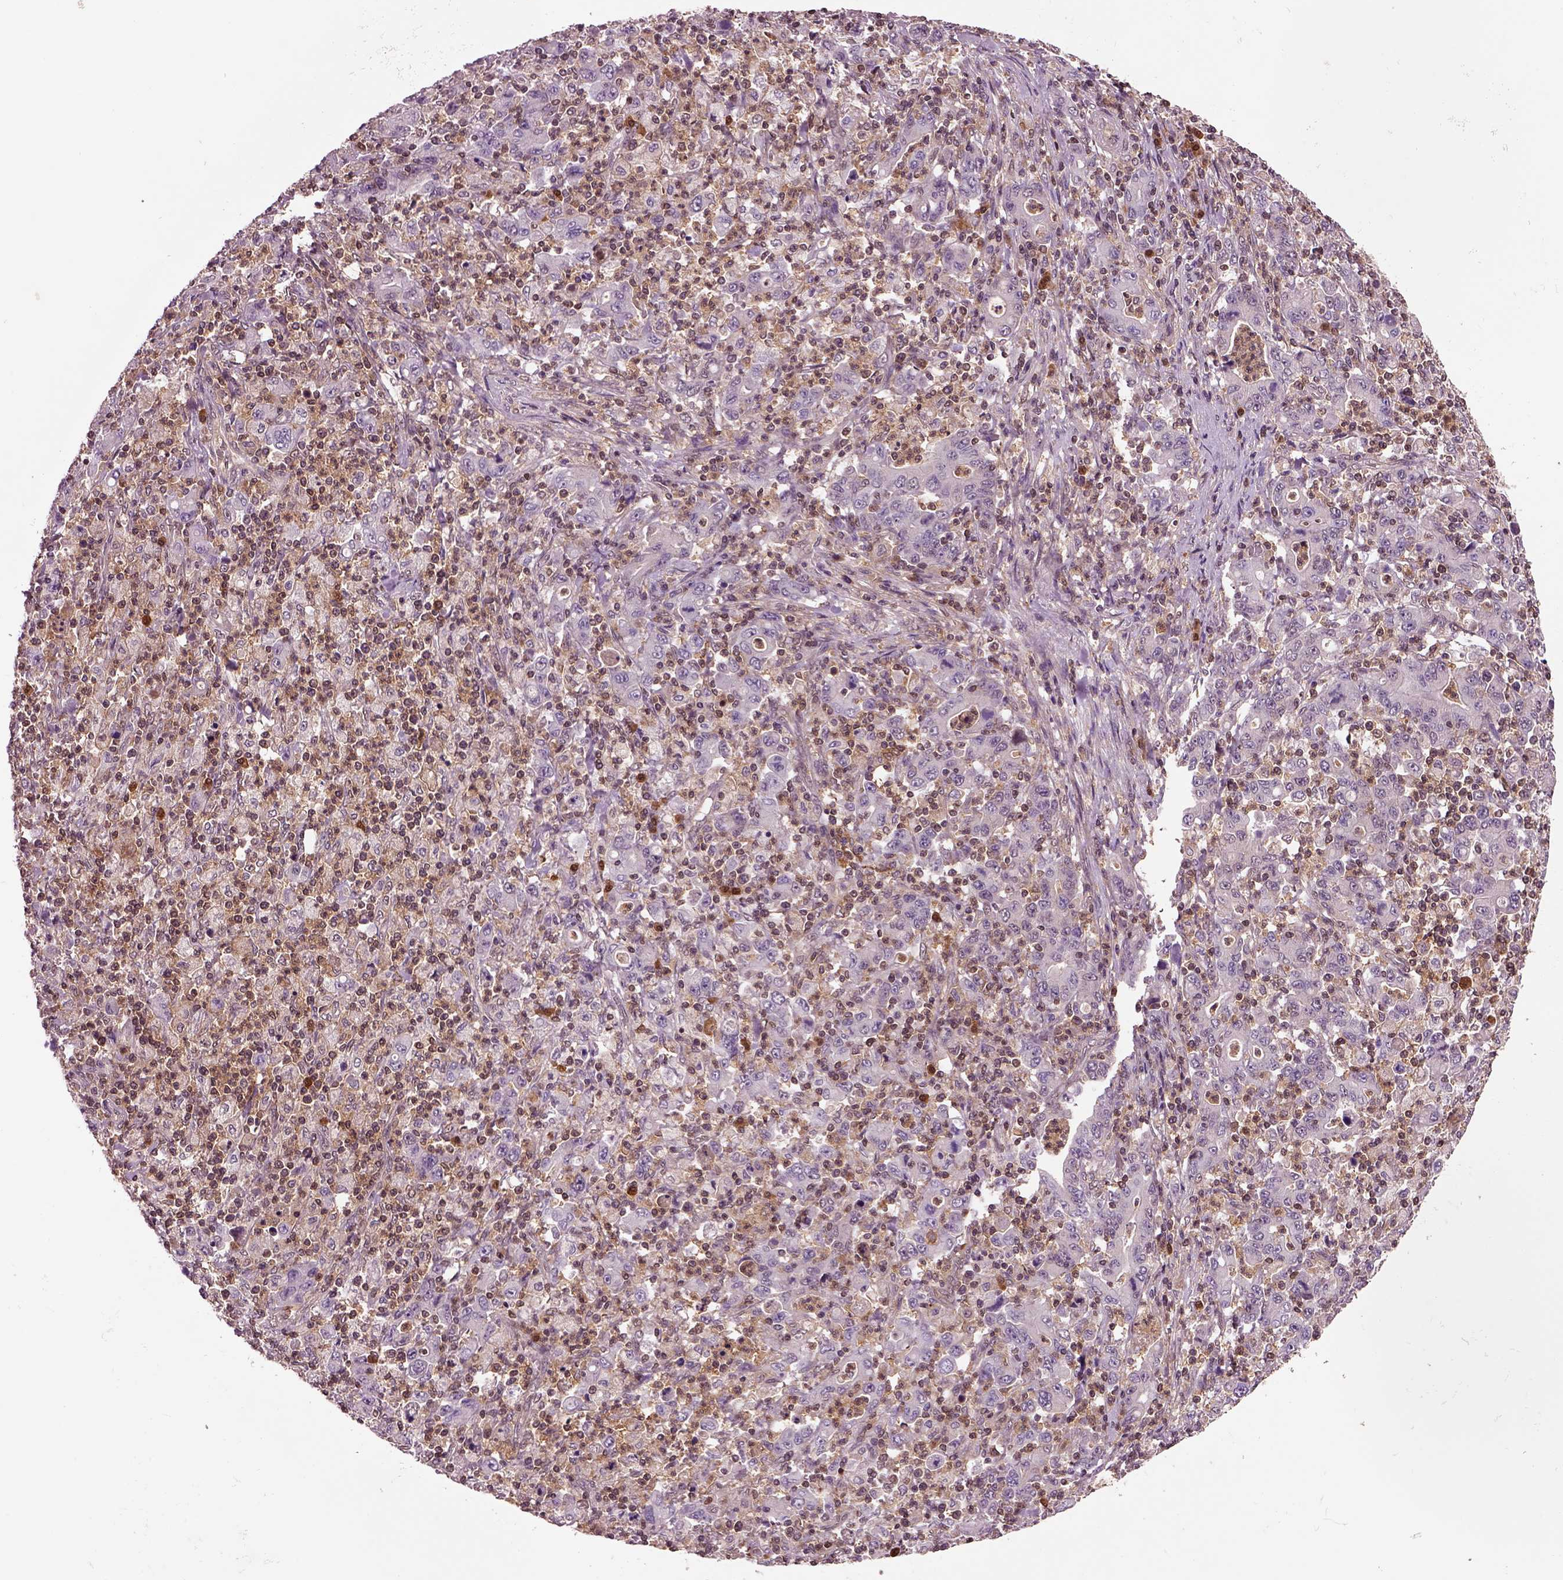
{"staining": {"intensity": "negative", "quantity": "none", "location": "none"}, "tissue": "stomach cancer", "cell_type": "Tumor cells", "image_type": "cancer", "snomed": [{"axis": "morphology", "description": "Adenocarcinoma, NOS"}, {"axis": "topography", "description": "Stomach, upper"}], "caption": "Protein analysis of adenocarcinoma (stomach) displays no significant positivity in tumor cells.", "gene": "MDP1", "patient": {"sex": "male", "age": 69}}